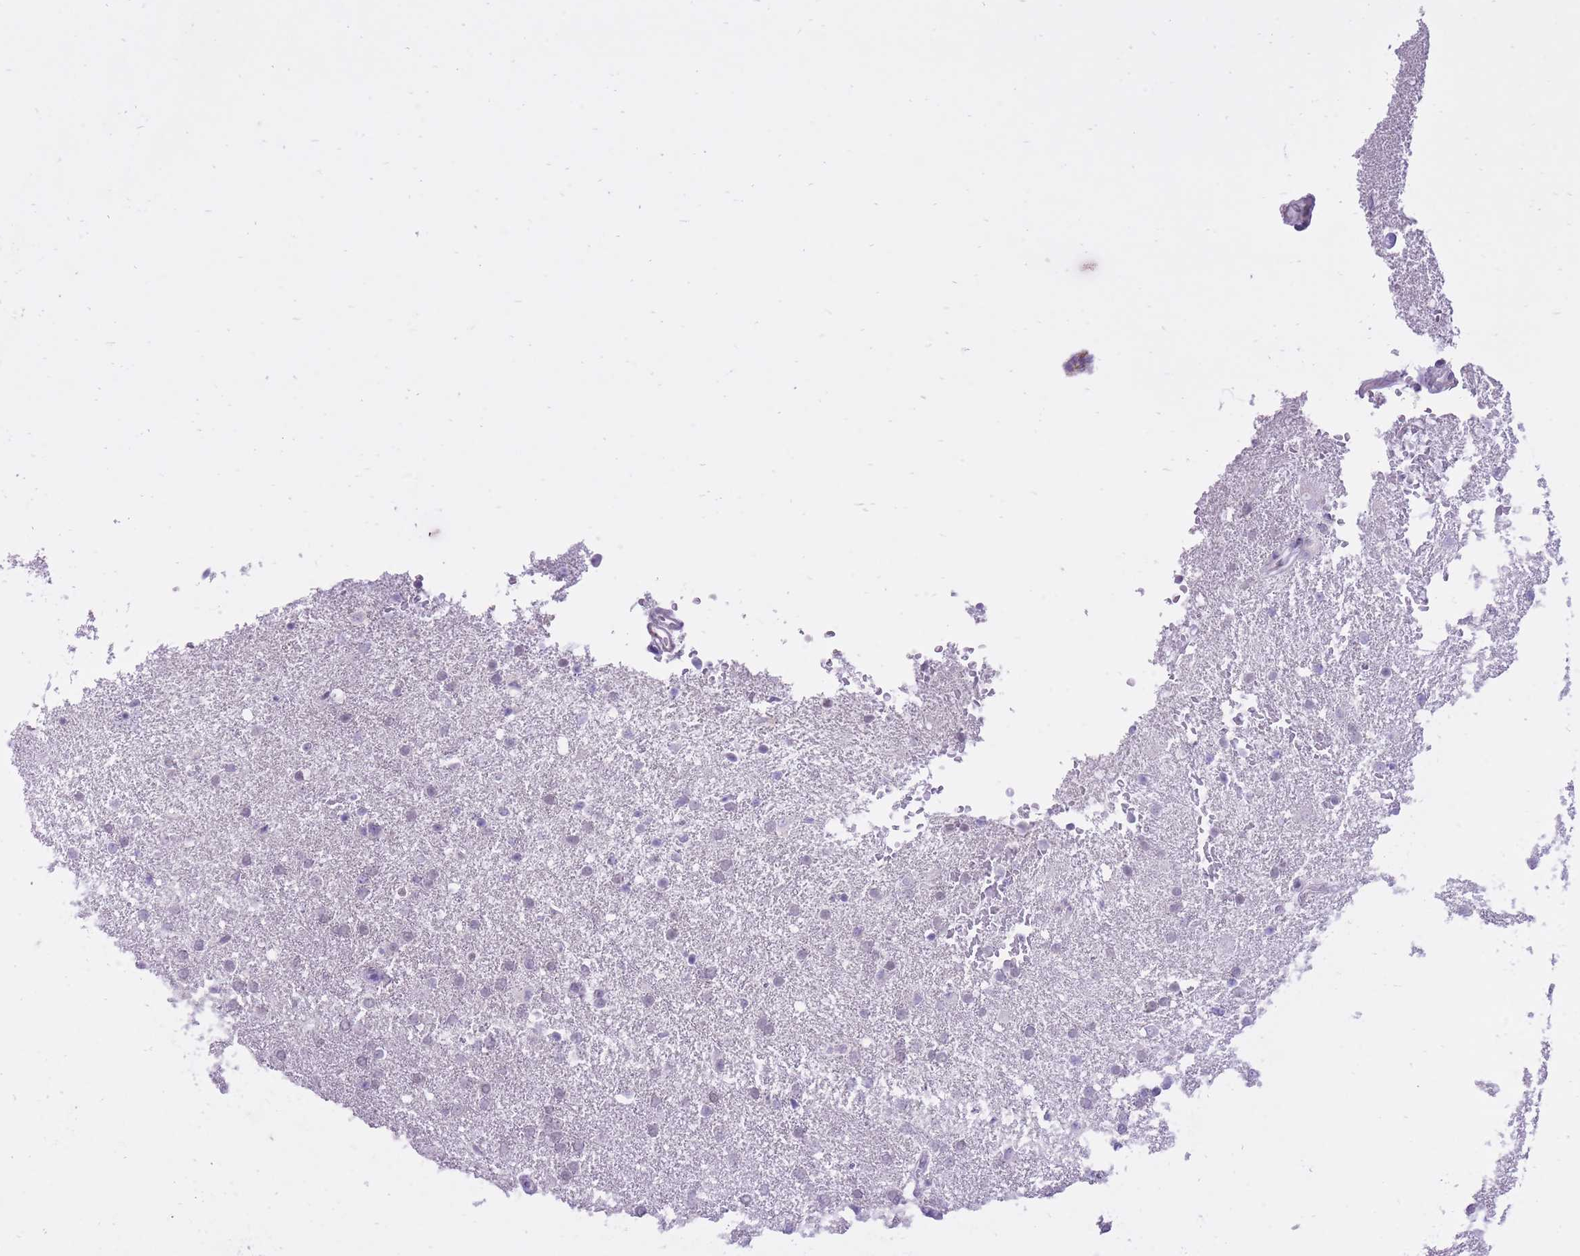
{"staining": {"intensity": "negative", "quantity": "none", "location": "none"}, "tissue": "glioma", "cell_type": "Tumor cells", "image_type": "cancer", "snomed": [{"axis": "morphology", "description": "Glioma, malignant, High grade"}, {"axis": "topography", "description": "Brain"}], "caption": "IHC of human malignant glioma (high-grade) demonstrates no staining in tumor cells.", "gene": "DENND2D", "patient": {"sex": "male", "age": 72}}